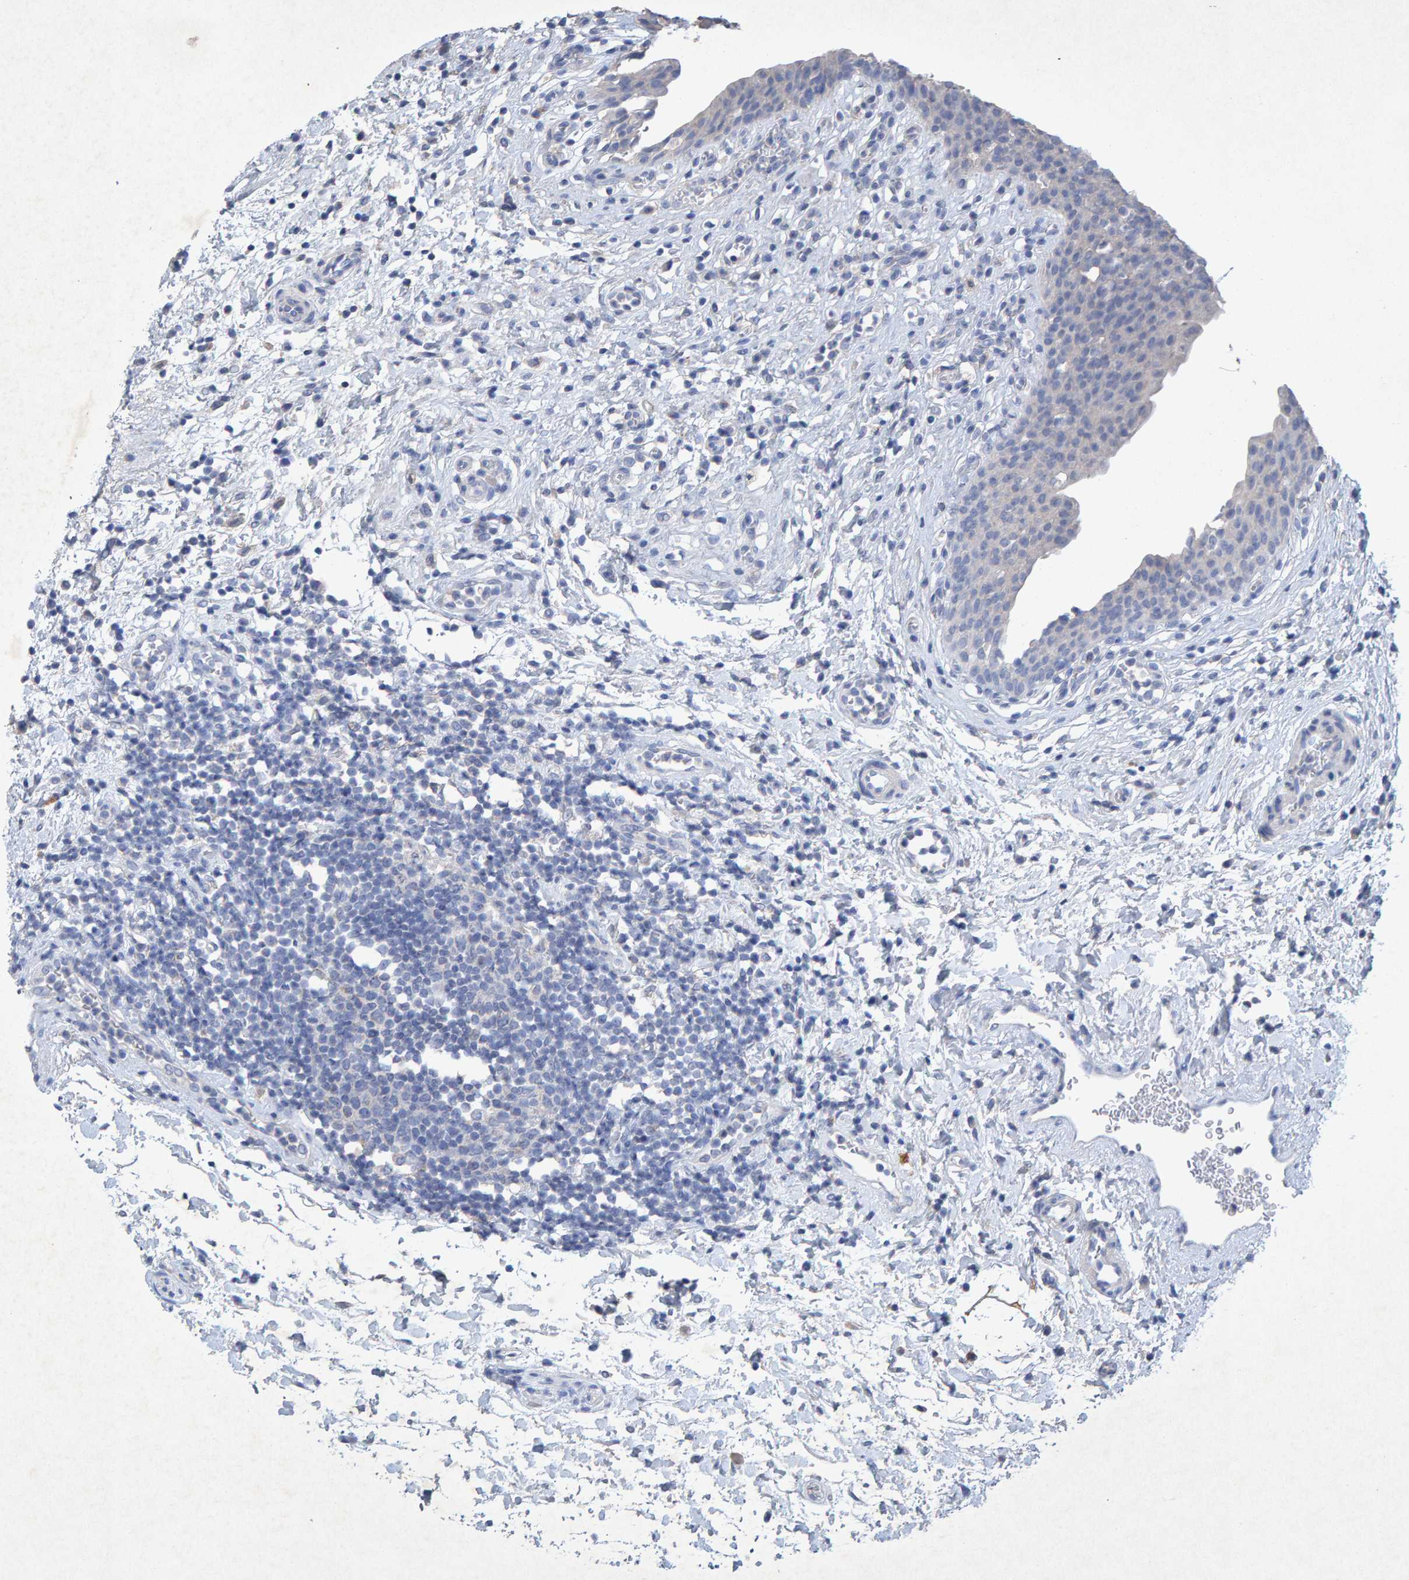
{"staining": {"intensity": "negative", "quantity": "none", "location": "none"}, "tissue": "urinary bladder", "cell_type": "Urothelial cells", "image_type": "normal", "snomed": [{"axis": "morphology", "description": "Normal tissue, NOS"}, {"axis": "topography", "description": "Urinary bladder"}], "caption": "DAB immunohistochemical staining of unremarkable urinary bladder exhibits no significant staining in urothelial cells.", "gene": "CTH", "patient": {"sex": "male", "age": 37}}